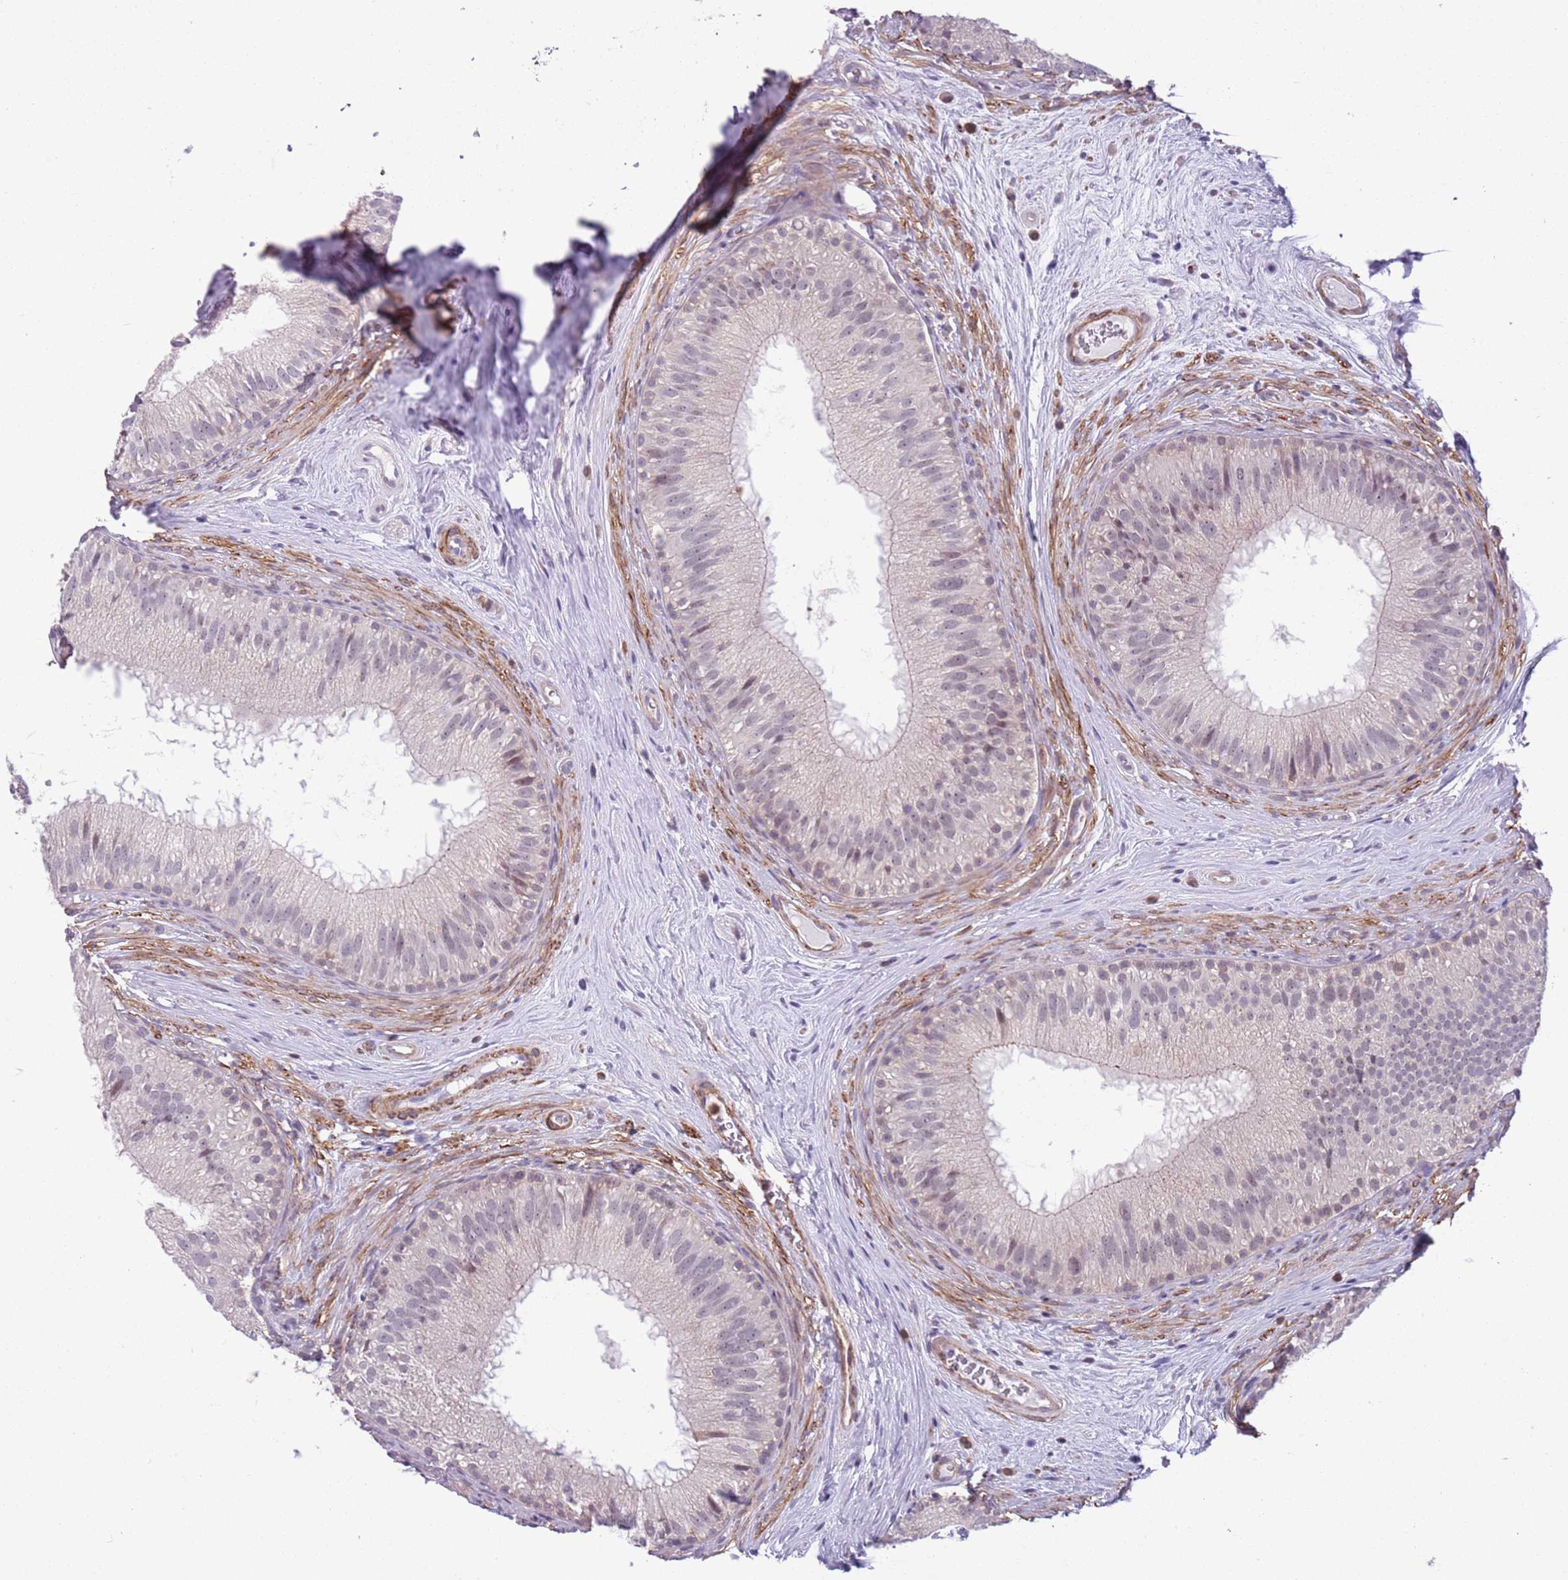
{"staining": {"intensity": "weak", "quantity": "<25%", "location": "nuclear"}, "tissue": "epididymis", "cell_type": "Glandular cells", "image_type": "normal", "snomed": [{"axis": "morphology", "description": "Normal tissue, NOS"}, {"axis": "topography", "description": "Epididymis"}], "caption": "IHC histopathology image of normal epididymis stained for a protein (brown), which reveals no positivity in glandular cells.", "gene": "JAML", "patient": {"sex": "male", "age": 34}}